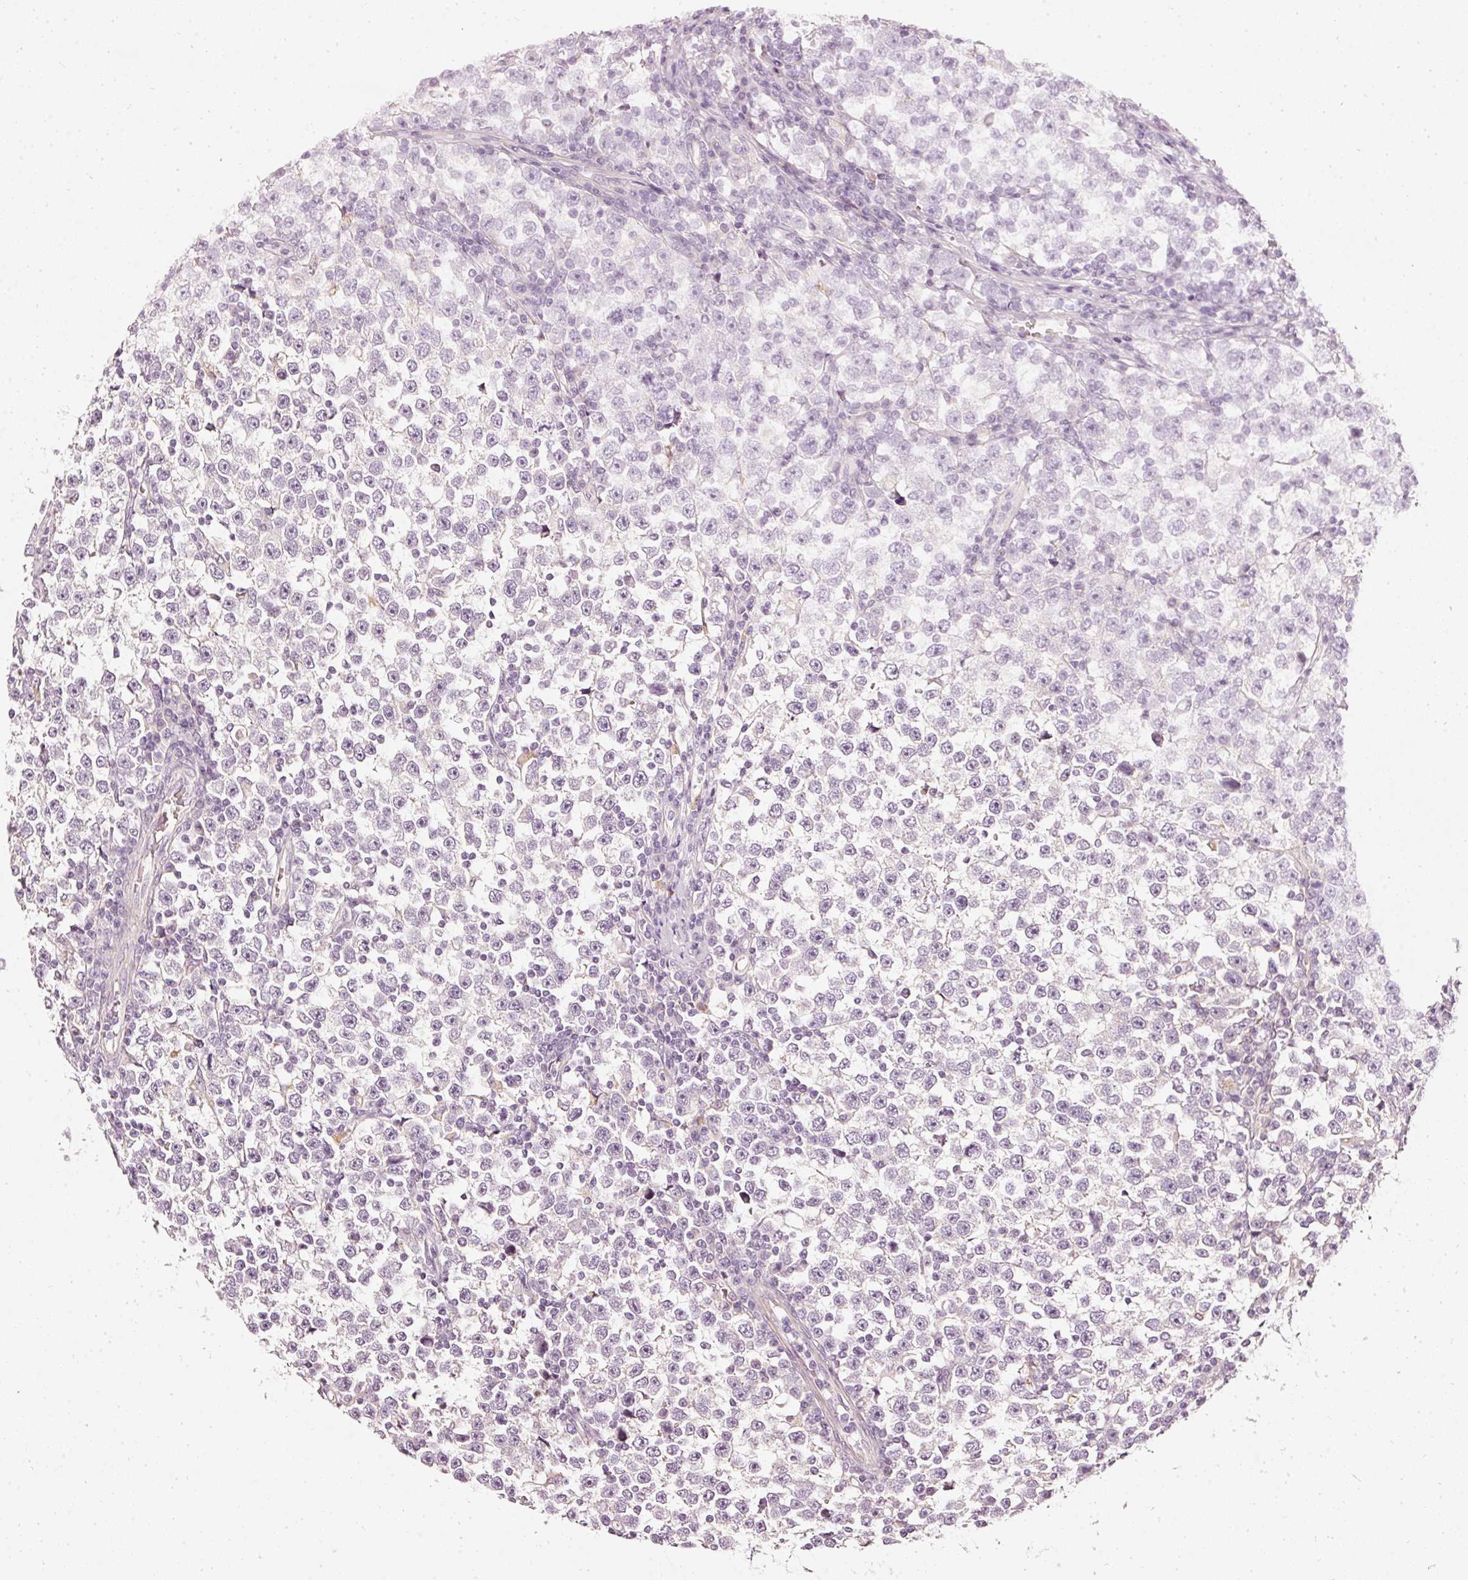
{"staining": {"intensity": "negative", "quantity": "none", "location": "none"}, "tissue": "testis cancer", "cell_type": "Tumor cells", "image_type": "cancer", "snomed": [{"axis": "morphology", "description": "Normal tissue, NOS"}, {"axis": "morphology", "description": "Seminoma, NOS"}, {"axis": "topography", "description": "Testis"}], "caption": "Immunohistochemical staining of testis cancer (seminoma) reveals no significant expression in tumor cells. (DAB immunohistochemistry (IHC) with hematoxylin counter stain).", "gene": "CNP", "patient": {"sex": "male", "age": 43}}